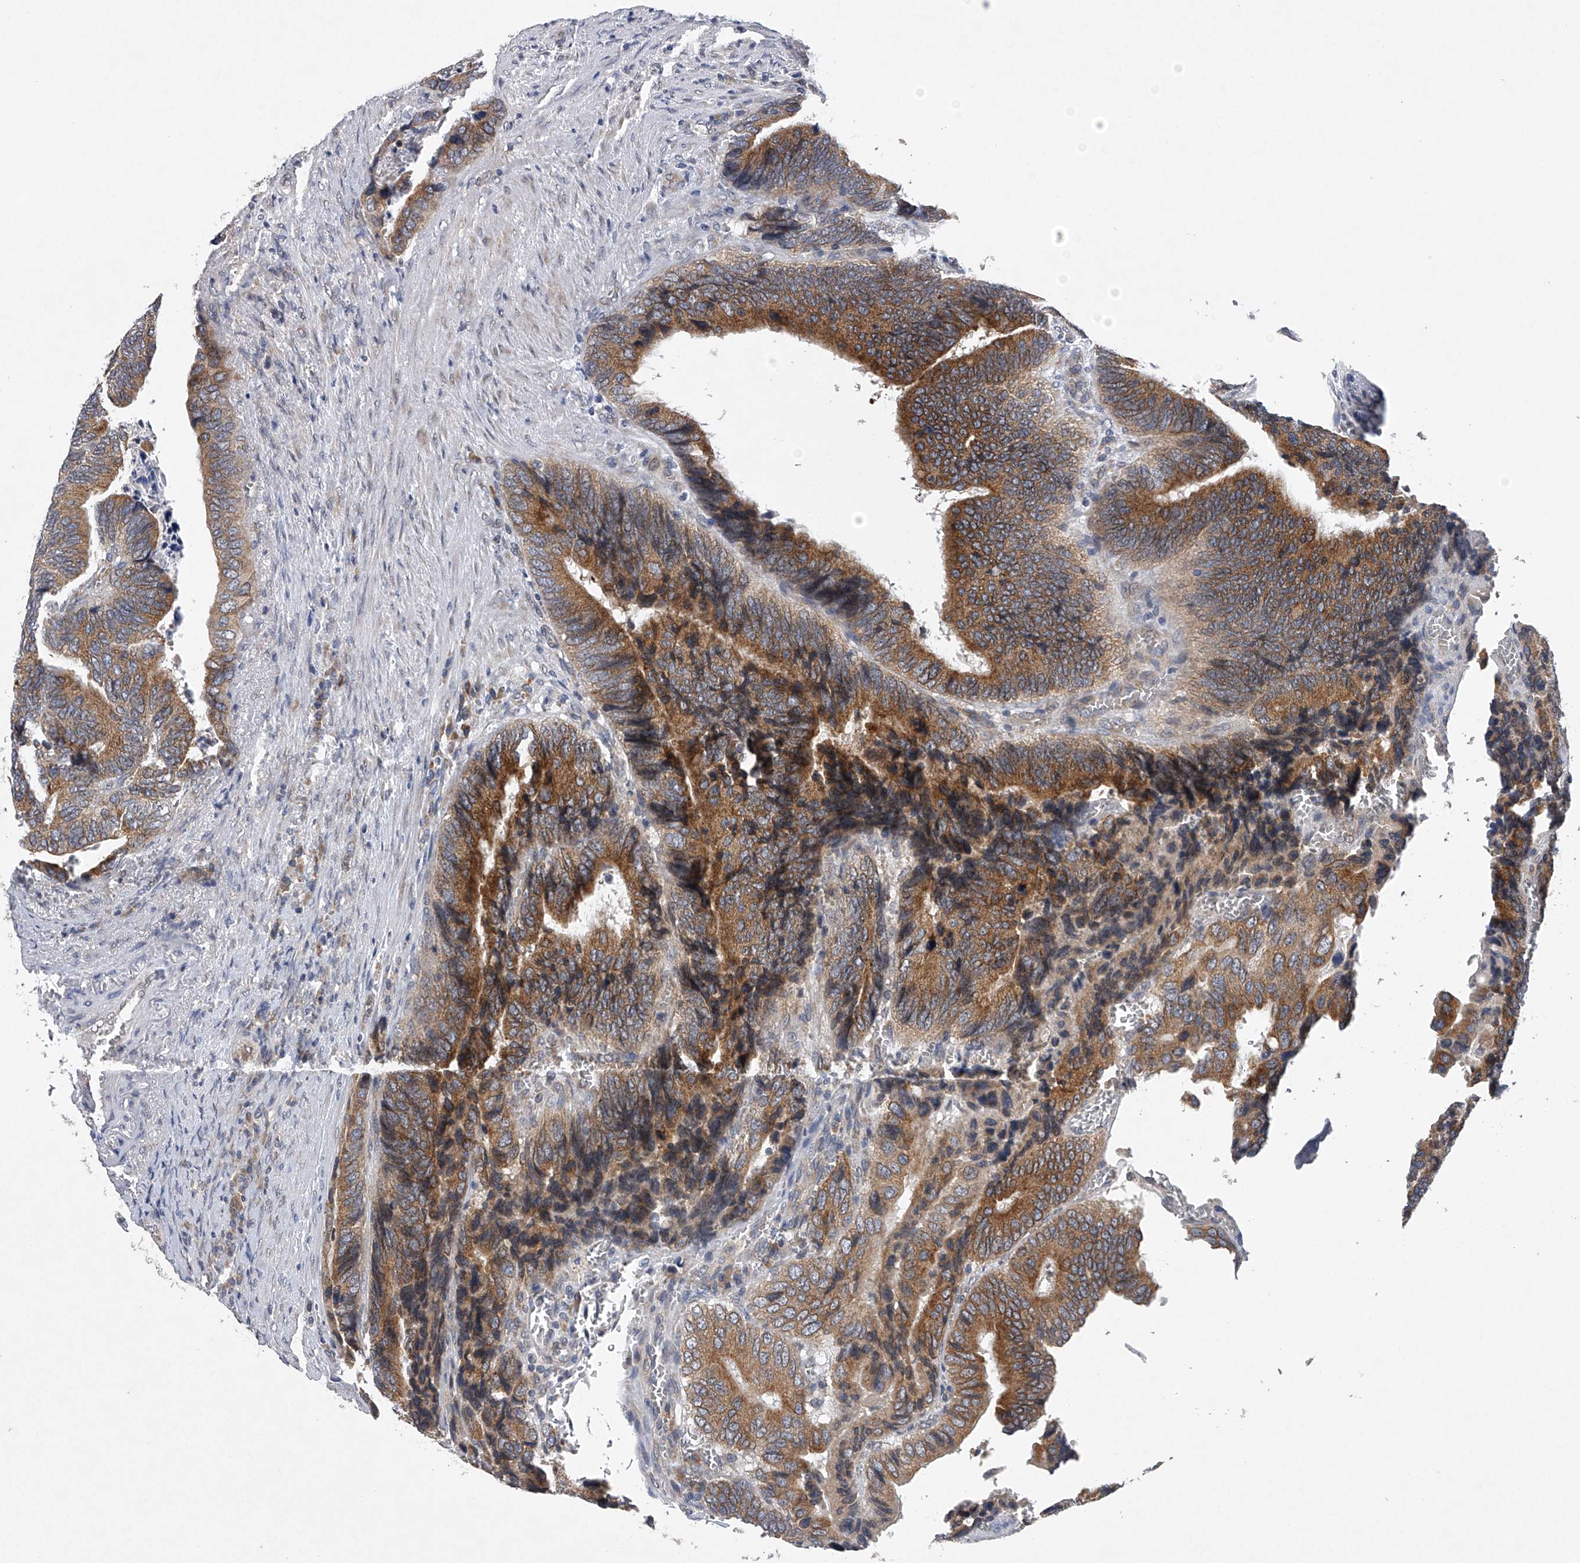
{"staining": {"intensity": "strong", "quantity": ">75%", "location": "cytoplasmic/membranous"}, "tissue": "colorectal cancer", "cell_type": "Tumor cells", "image_type": "cancer", "snomed": [{"axis": "morphology", "description": "Adenocarcinoma, NOS"}, {"axis": "topography", "description": "Colon"}], "caption": "An IHC photomicrograph of neoplastic tissue is shown. Protein staining in brown highlights strong cytoplasmic/membranous positivity in adenocarcinoma (colorectal) within tumor cells. The staining was performed using DAB, with brown indicating positive protein expression. Nuclei are stained blue with hematoxylin.", "gene": "RNF5", "patient": {"sex": "male", "age": 72}}